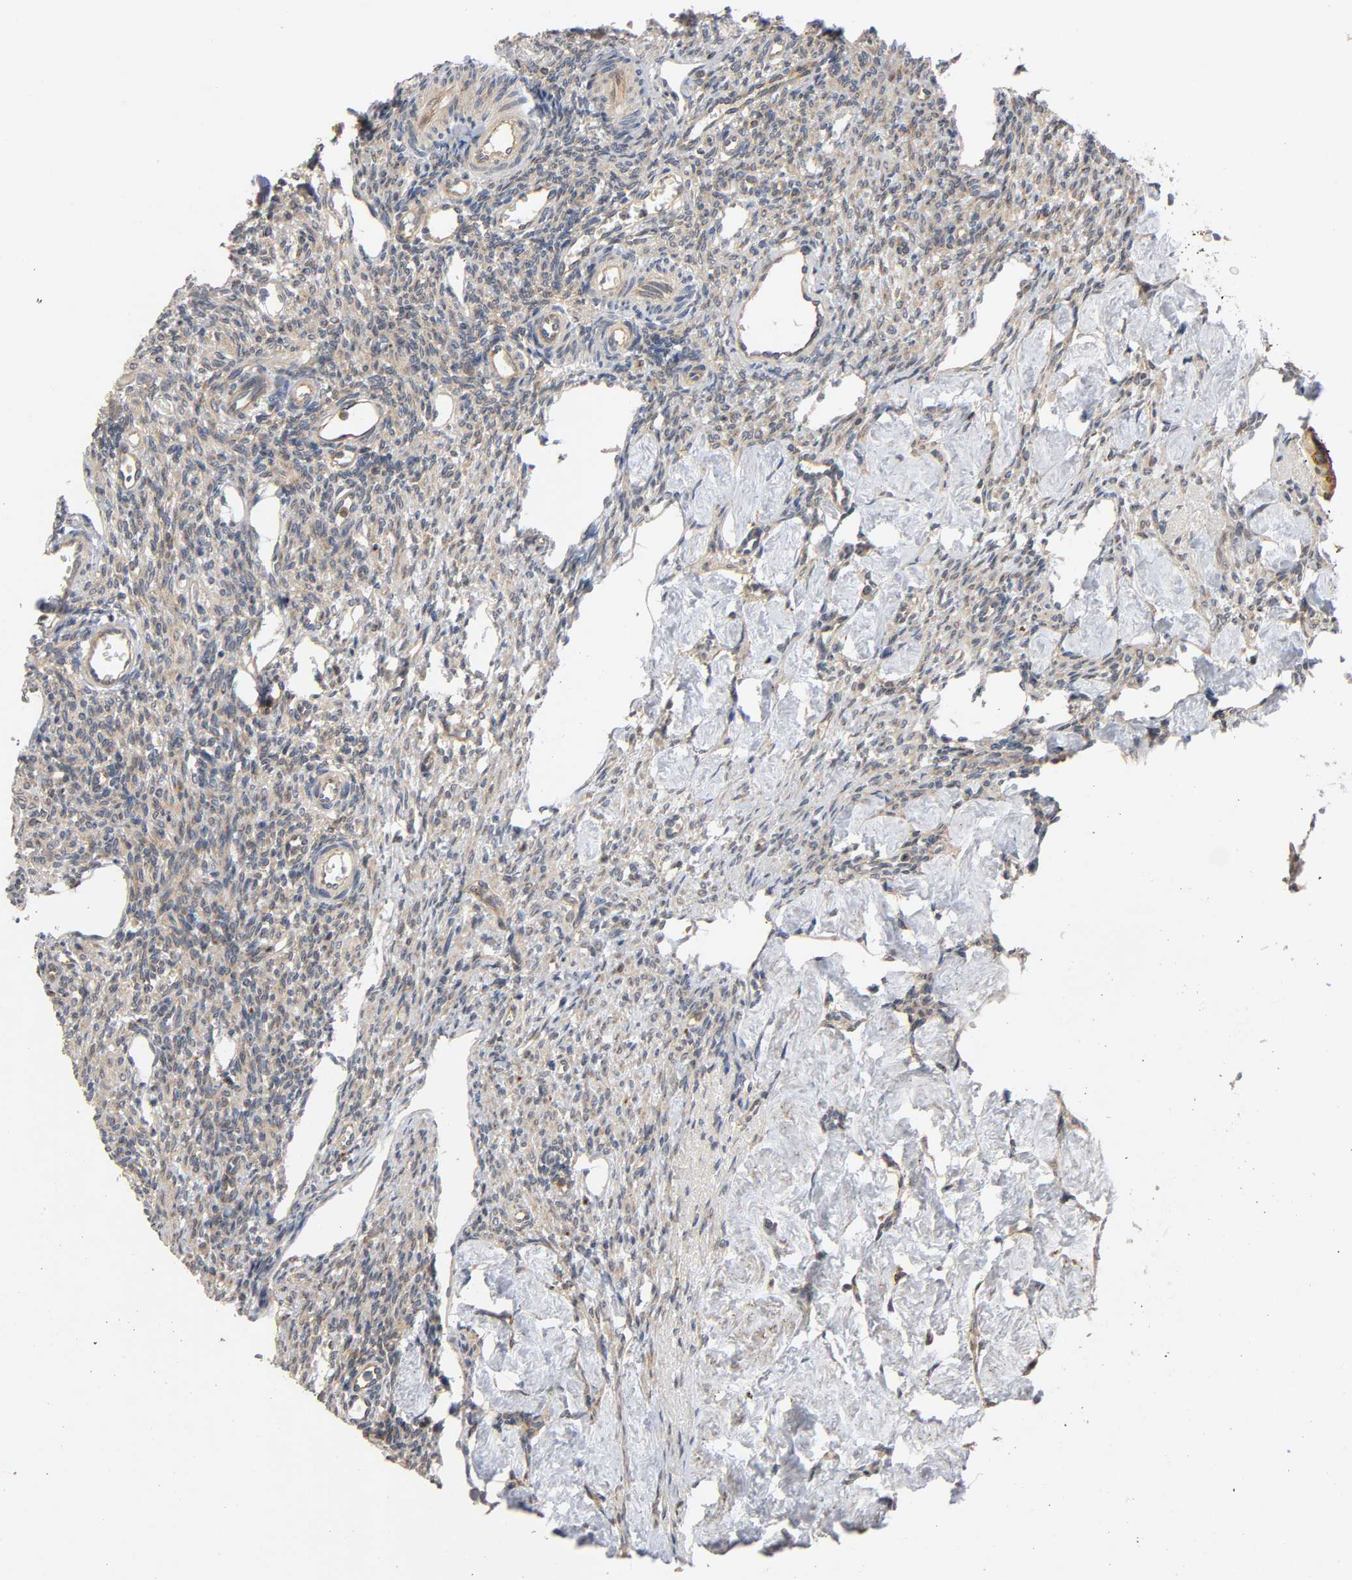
{"staining": {"intensity": "weak", "quantity": ">75%", "location": "cytoplasmic/membranous"}, "tissue": "ovary", "cell_type": "Ovarian stroma cells", "image_type": "normal", "snomed": [{"axis": "morphology", "description": "Normal tissue, NOS"}, {"axis": "topography", "description": "Ovary"}], "caption": "Ovary stained with IHC displays weak cytoplasmic/membranous staining in about >75% of ovarian stroma cells. (IHC, brightfield microscopy, high magnification).", "gene": "IKBKB", "patient": {"sex": "female", "age": 33}}